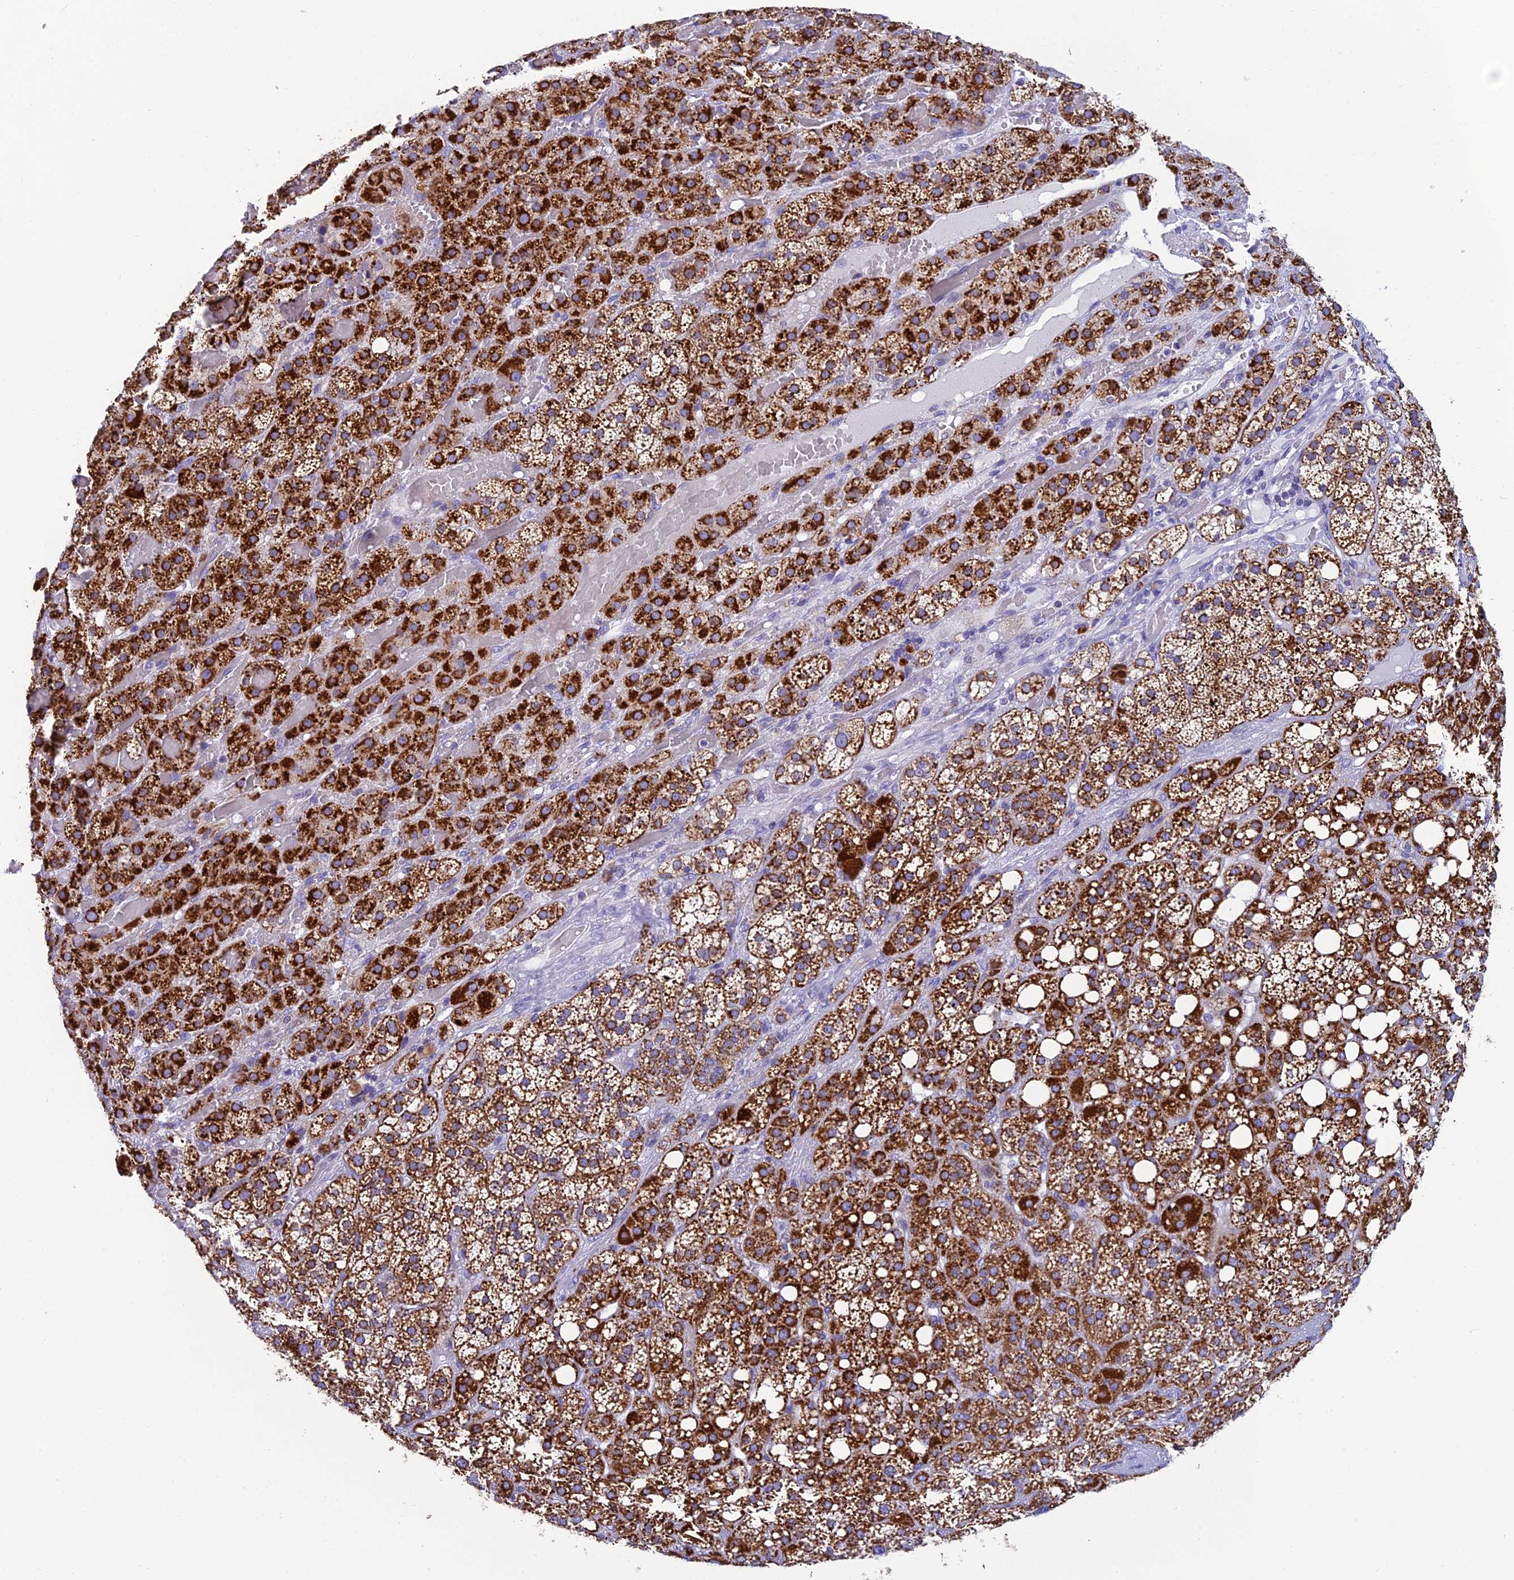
{"staining": {"intensity": "strong", "quantity": "25%-75%", "location": "cytoplasmic/membranous"}, "tissue": "adrenal gland", "cell_type": "Glandular cells", "image_type": "normal", "snomed": [{"axis": "morphology", "description": "Normal tissue, NOS"}, {"axis": "topography", "description": "Adrenal gland"}], "caption": "Glandular cells display high levels of strong cytoplasmic/membranous expression in approximately 25%-75% of cells in normal adrenal gland. (IHC, brightfield microscopy, high magnification).", "gene": "REEP4", "patient": {"sex": "female", "age": 59}}